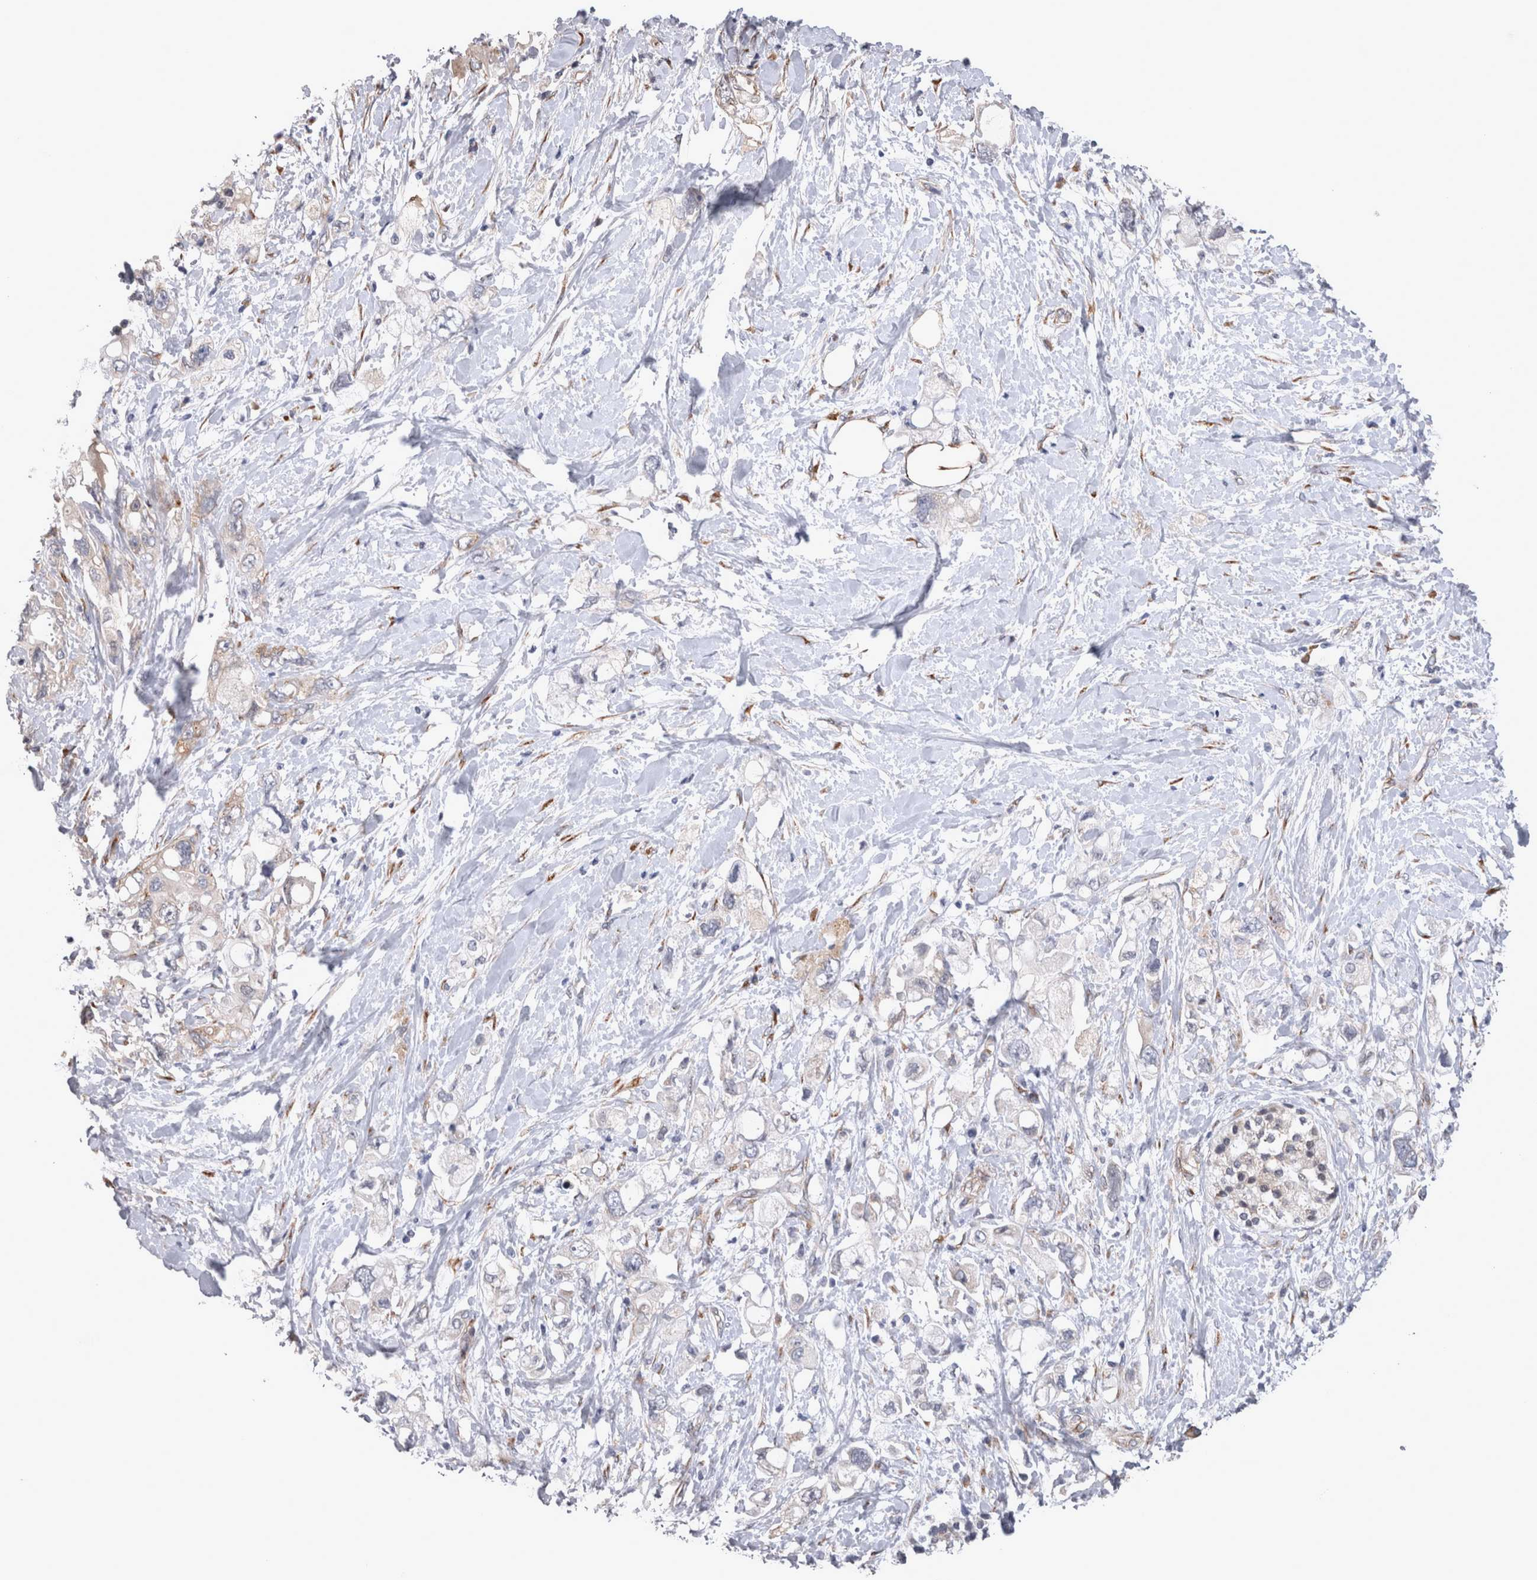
{"staining": {"intensity": "negative", "quantity": "none", "location": "none"}, "tissue": "pancreatic cancer", "cell_type": "Tumor cells", "image_type": "cancer", "snomed": [{"axis": "morphology", "description": "Adenocarcinoma, NOS"}, {"axis": "topography", "description": "Pancreas"}], "caption": "A high-resolution photomicrograph shows immunohistochemistry staining of pancreatic cancer, which exhibits no significant staining in tumor cells. Brightfield microscopy of immunohistochemistry stained with DAB (brown) and hematoxylin (blue), captured at high magnification.", "gene": "DDX6", "patient": {"sex": "female", "age": 56}}